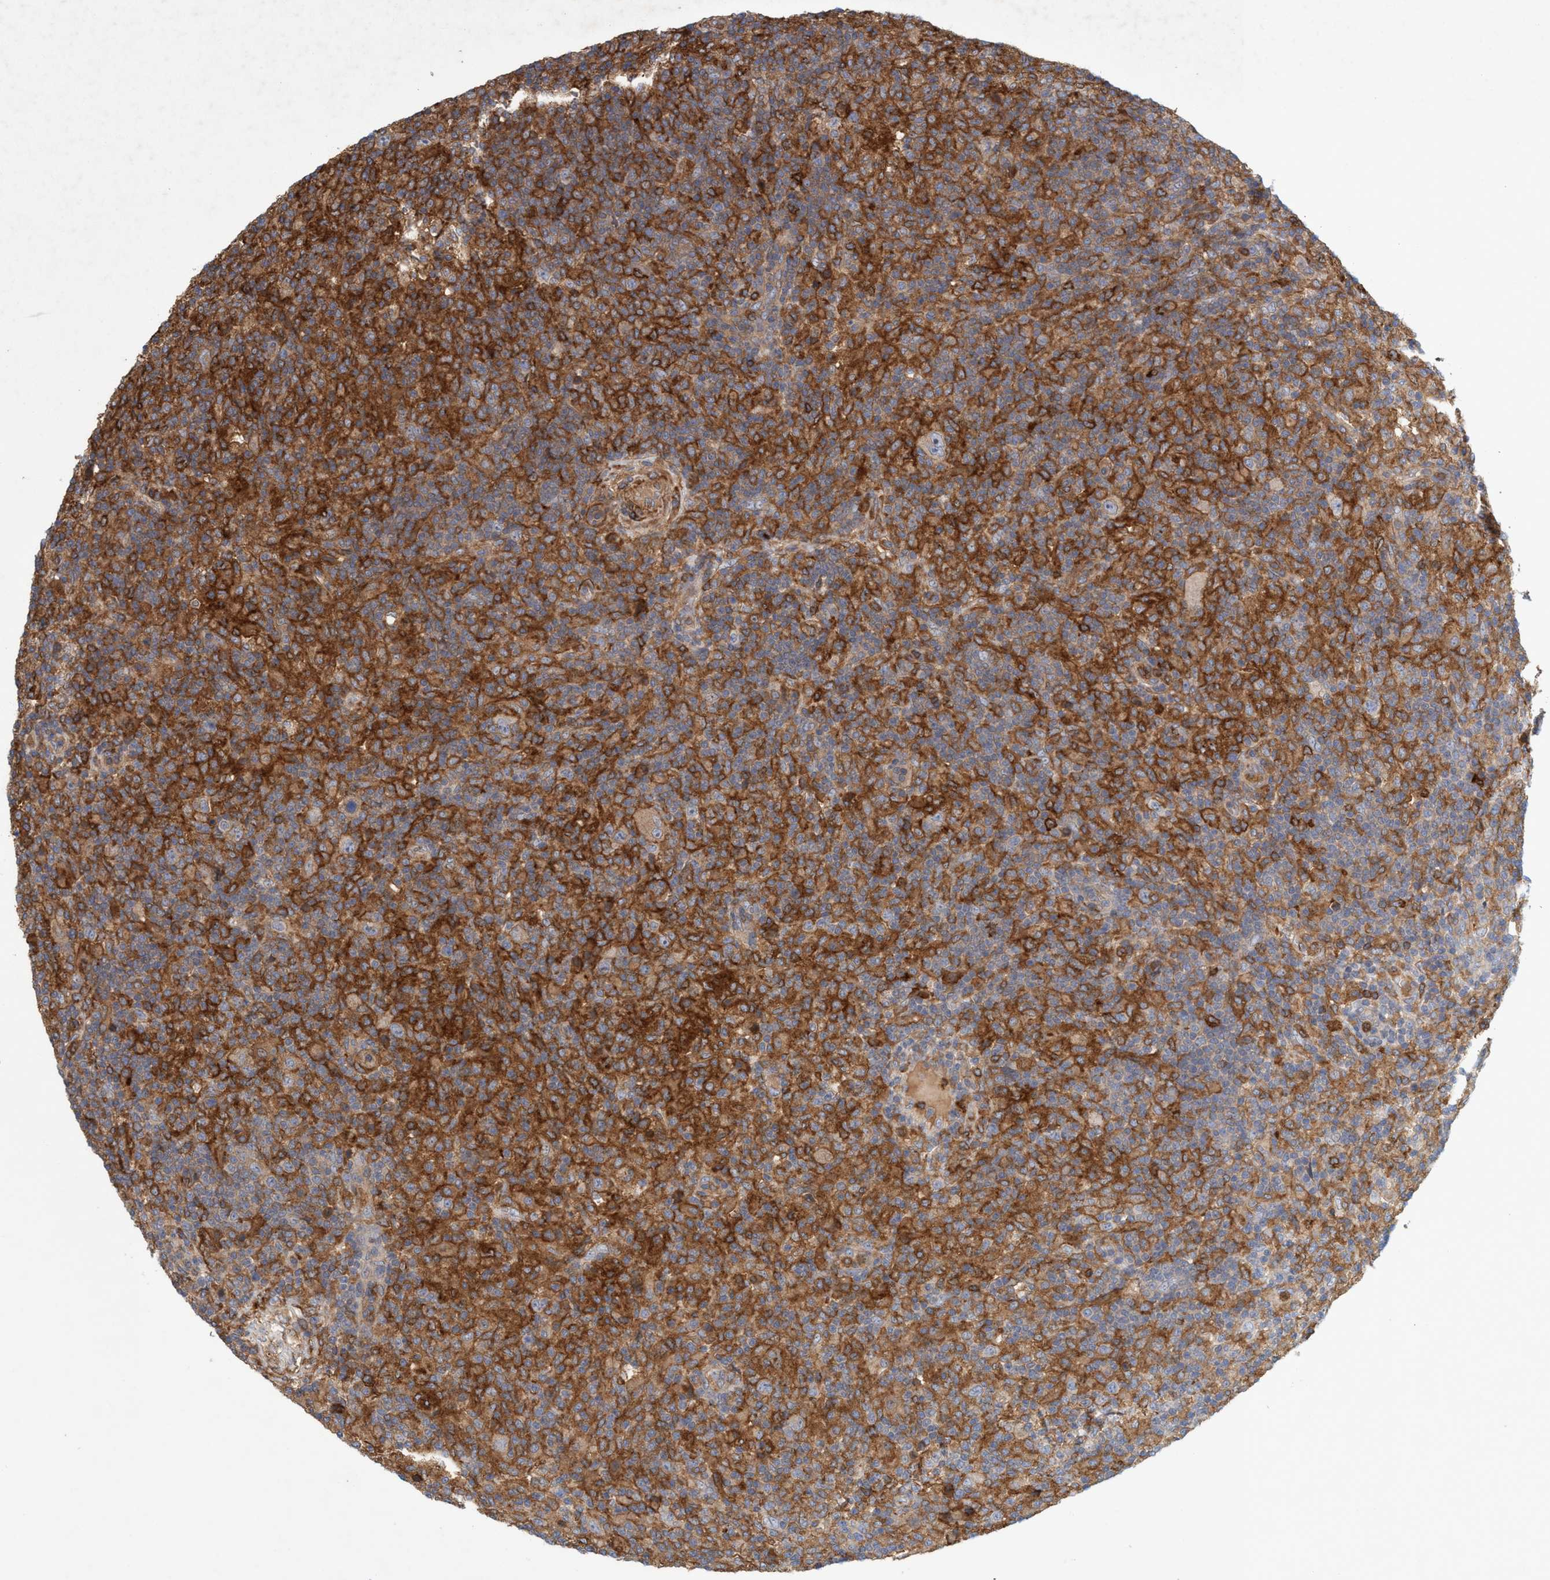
{"staining": {"intensity": "moderate", "quantity": ">75%", "location": "cytoplasmic/membranous"}, "tissue": "lymphoma", "cell_type": "Tumor cells", "image_type": "cancer", "snomed": [{"axis": "morphology", "description": "Hodgkin's disease, NOS"}, {"axis": "topography", "description": "Lymph node"}], "caption": "Hodgkin's disease stained with DAB immunohistochemistry (IHC) displays medium levels of moderate cytoplasmic/membranous expression in approximately >75% of tumor cells. (DAB (3,3'-diaminobenzidine) IHC with brightfield microscopy, high magnification).", "gene": "SPECC1", "patient": {"sex": "male", "age": 70}}